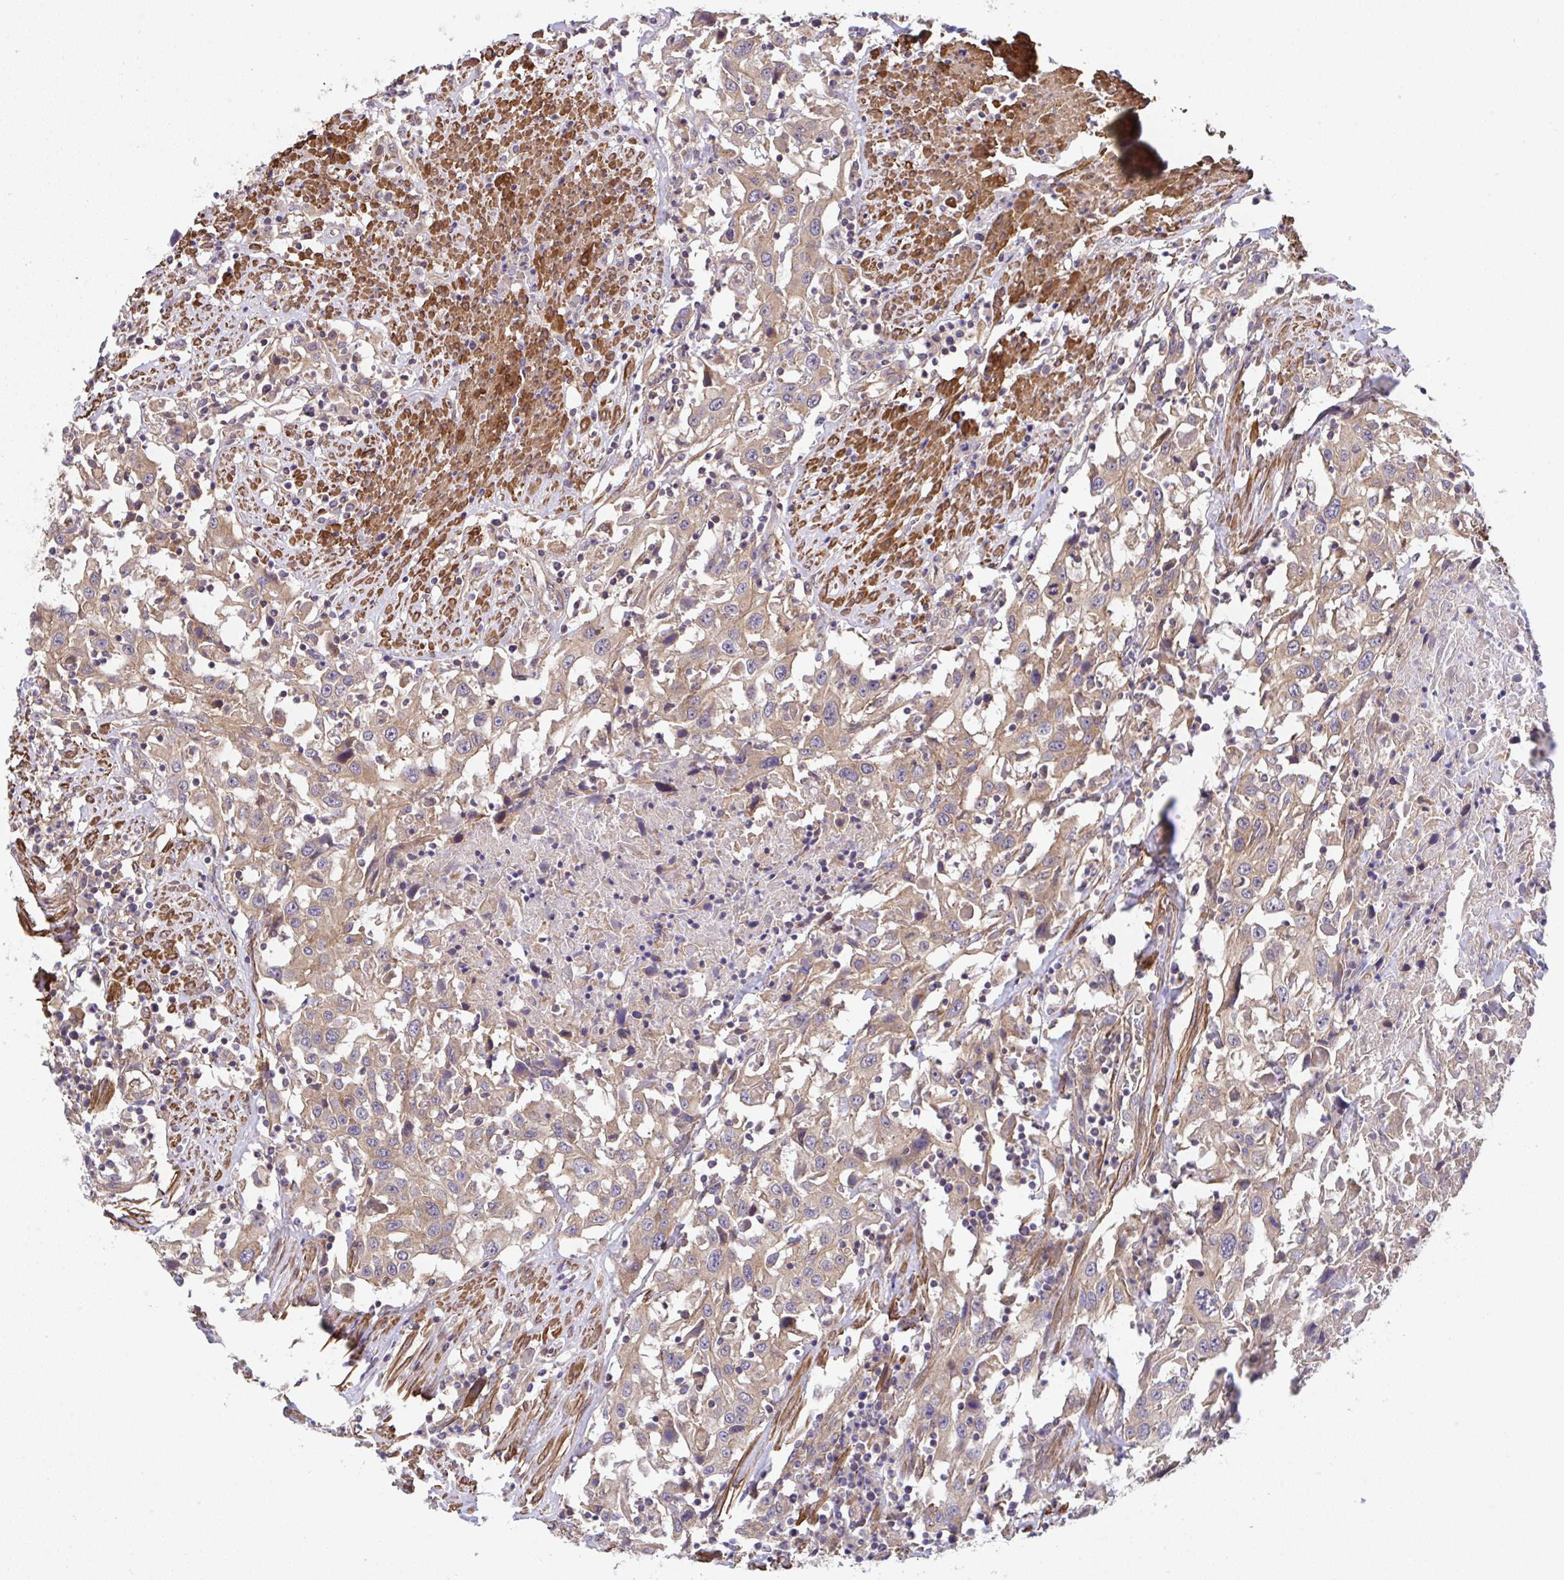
{"staining": {"intensity": "moderate", "quantity": ">75%", "location": "cytoplasmic/membranous"}, "tissue": "urothelial cancer", "cell_type": "Tumor cells", "image_type": "cancer", "snomed": [{"axis": "morphology", "description": "Urothelial carcinoma, High grade"}, {"axis": "topography", "description": "Urinary bladder"}], "caption": "Protein staining by IHC displays moderate cytoplasmic/membranous positivity in about >75% of tumor cells in urothelial cancer.", "gene": "ZNF696", "patient": {"sex": "male", "age": 61}}